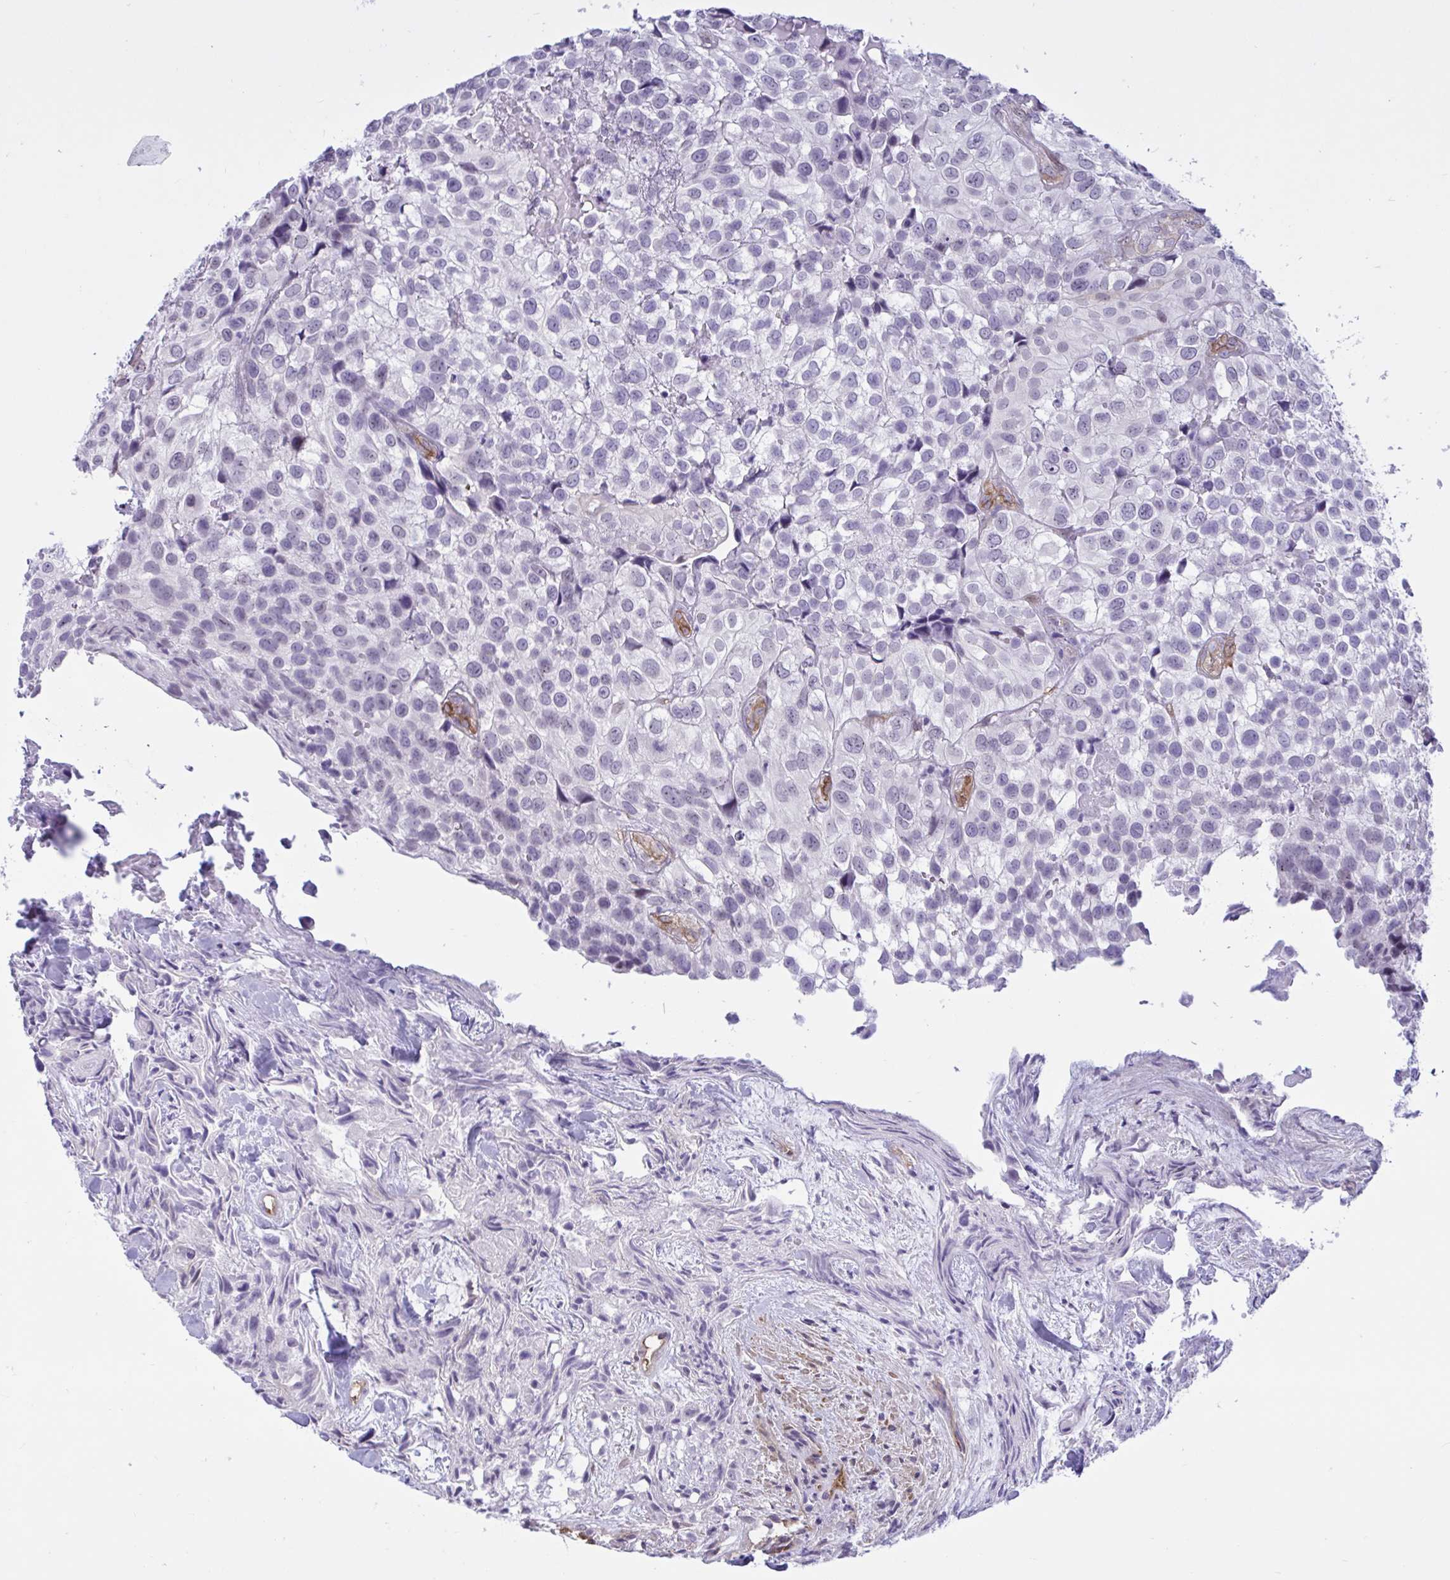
{"staining": {"intensity": "negative", "quantity": "none", "location": "none"}, "tissue": "urothelial cancer", "cell_type": "Tumor cells", "image_type": "cancer", "snomed": [{"axis": "morphology", "description": "Urothelial carcinoma, High grade"}, {"axis": "topography", "description": "Urinary bladder"}], "caption": "DAB immunohistochemical staining of urothelial cancer exhibits no significant positivity in tumor cells.", "gene": "EML1", "patient": {"sex": "male", "age": 56}}